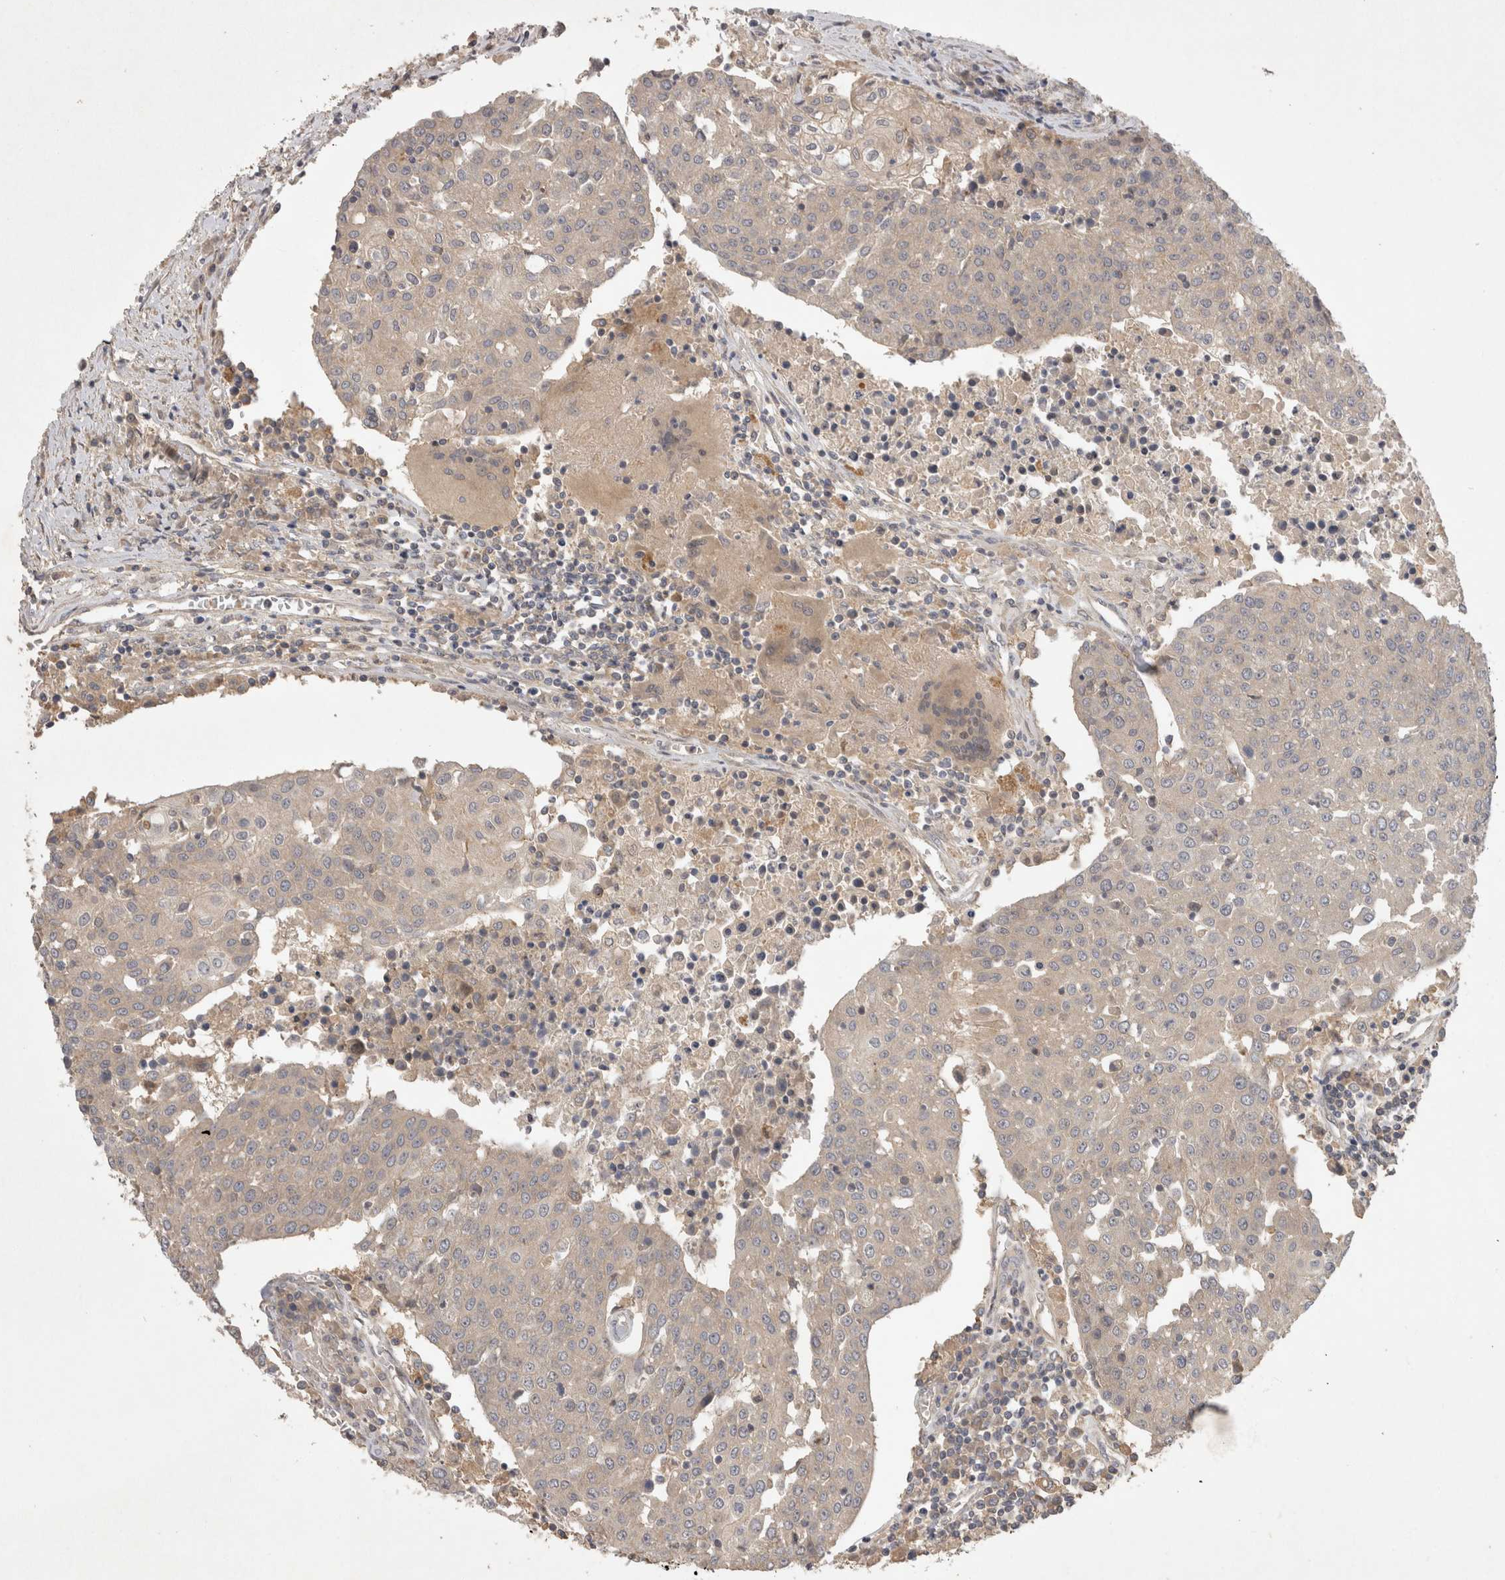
{"staining": {"intensity": "weak", "quantity": "<25%", "location": "cytoplasmic/membranous"}, "tissue": "urothelial cancer", "cell_type": "Tumor cells", "image_type": "cancer", "snomed": [{"axis": "morphology", "description": "Urothelial carcinoma, High grade"}, {"axis": "topography", "description": "Urinary bladder"}], "caption": "The photomicrograph exhibits no significant positivity in tumor cells of high-grade urothelial carcinoma.", "gene": "PPP1R42", "patient": {"sex": "female", "age": 85}}